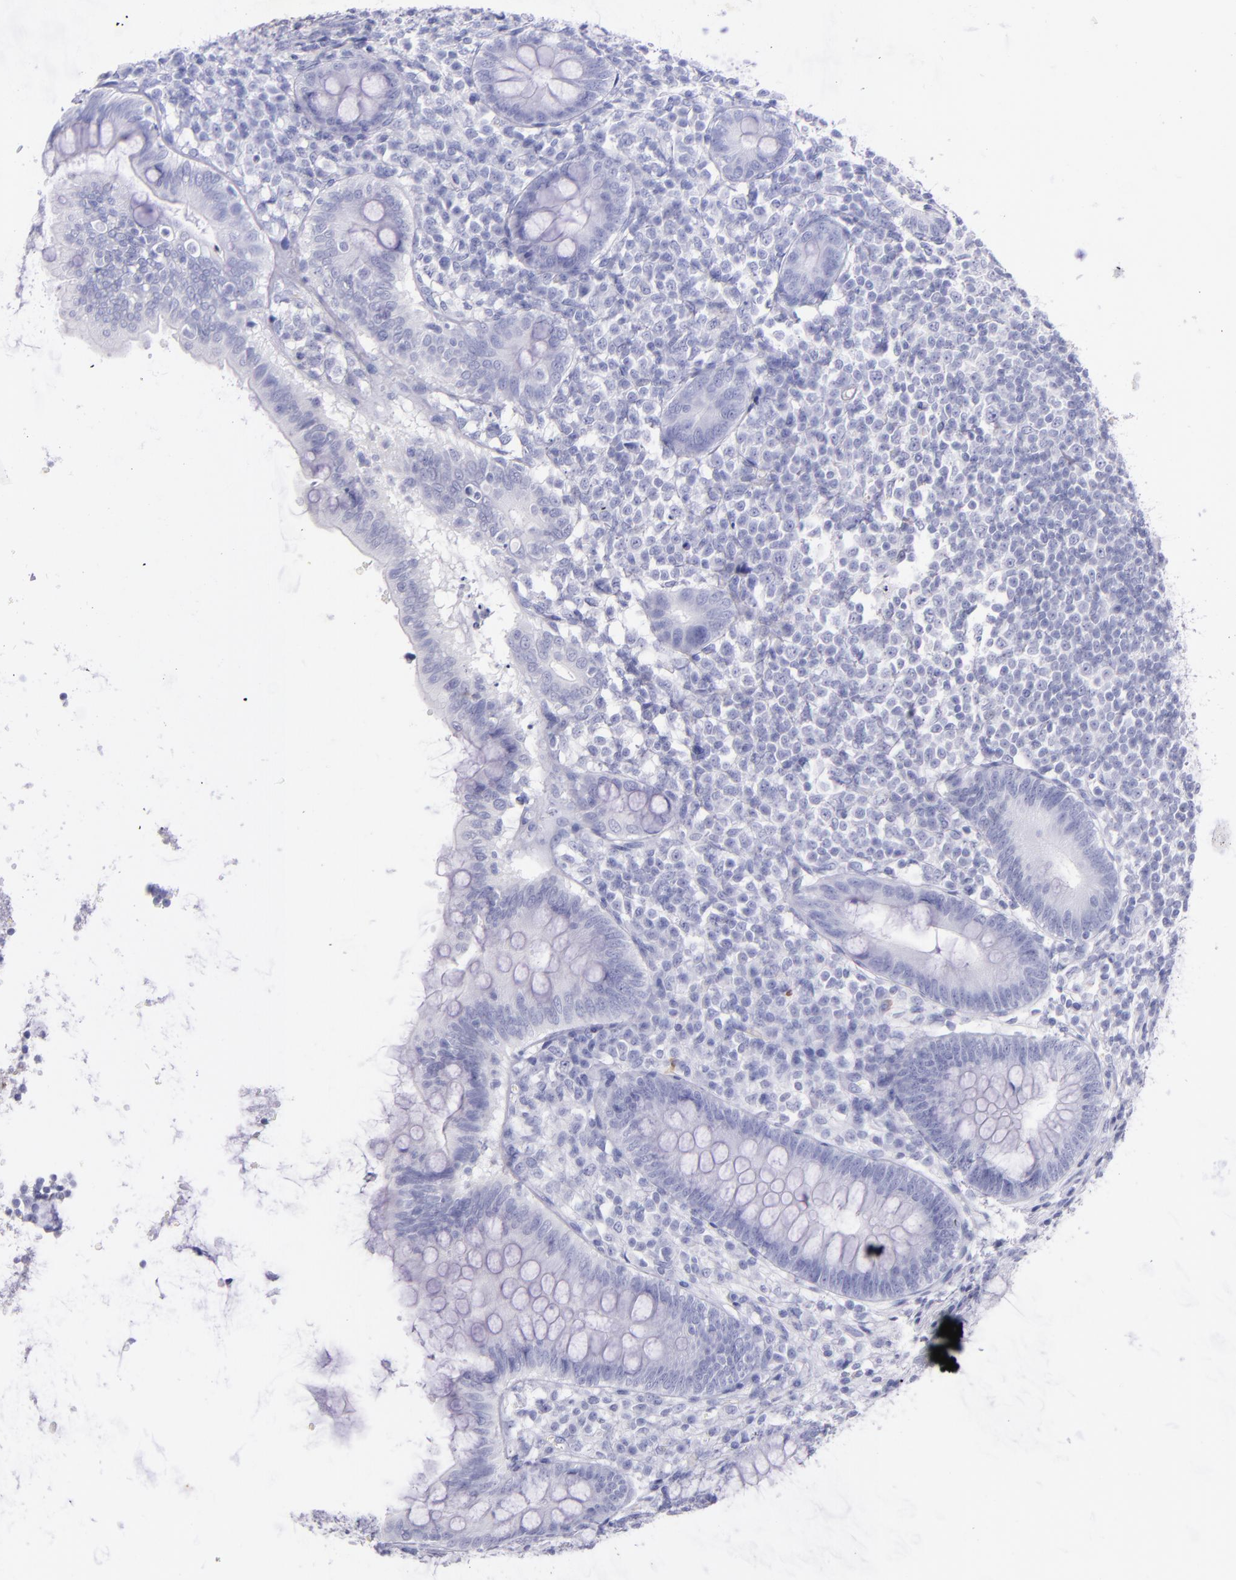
{"staining": {"intensity": "negative", "quantity": "none", "location": "none"}, "tissue": "appendix", "cell_type": "Glandular cells", "image_type": "normal", "snomed": [{"axis": "morphology", "description": "Normal tissue, NOS"}, {"axis": "topography", "description": "Appendix"}], "caption": "Immunohistochemistry (IHC) of unremarkable appendix demonstrates no positivity in glandular cells.", "gene": "SFTPB", "patient": {"sex": "female", "age": 66}}